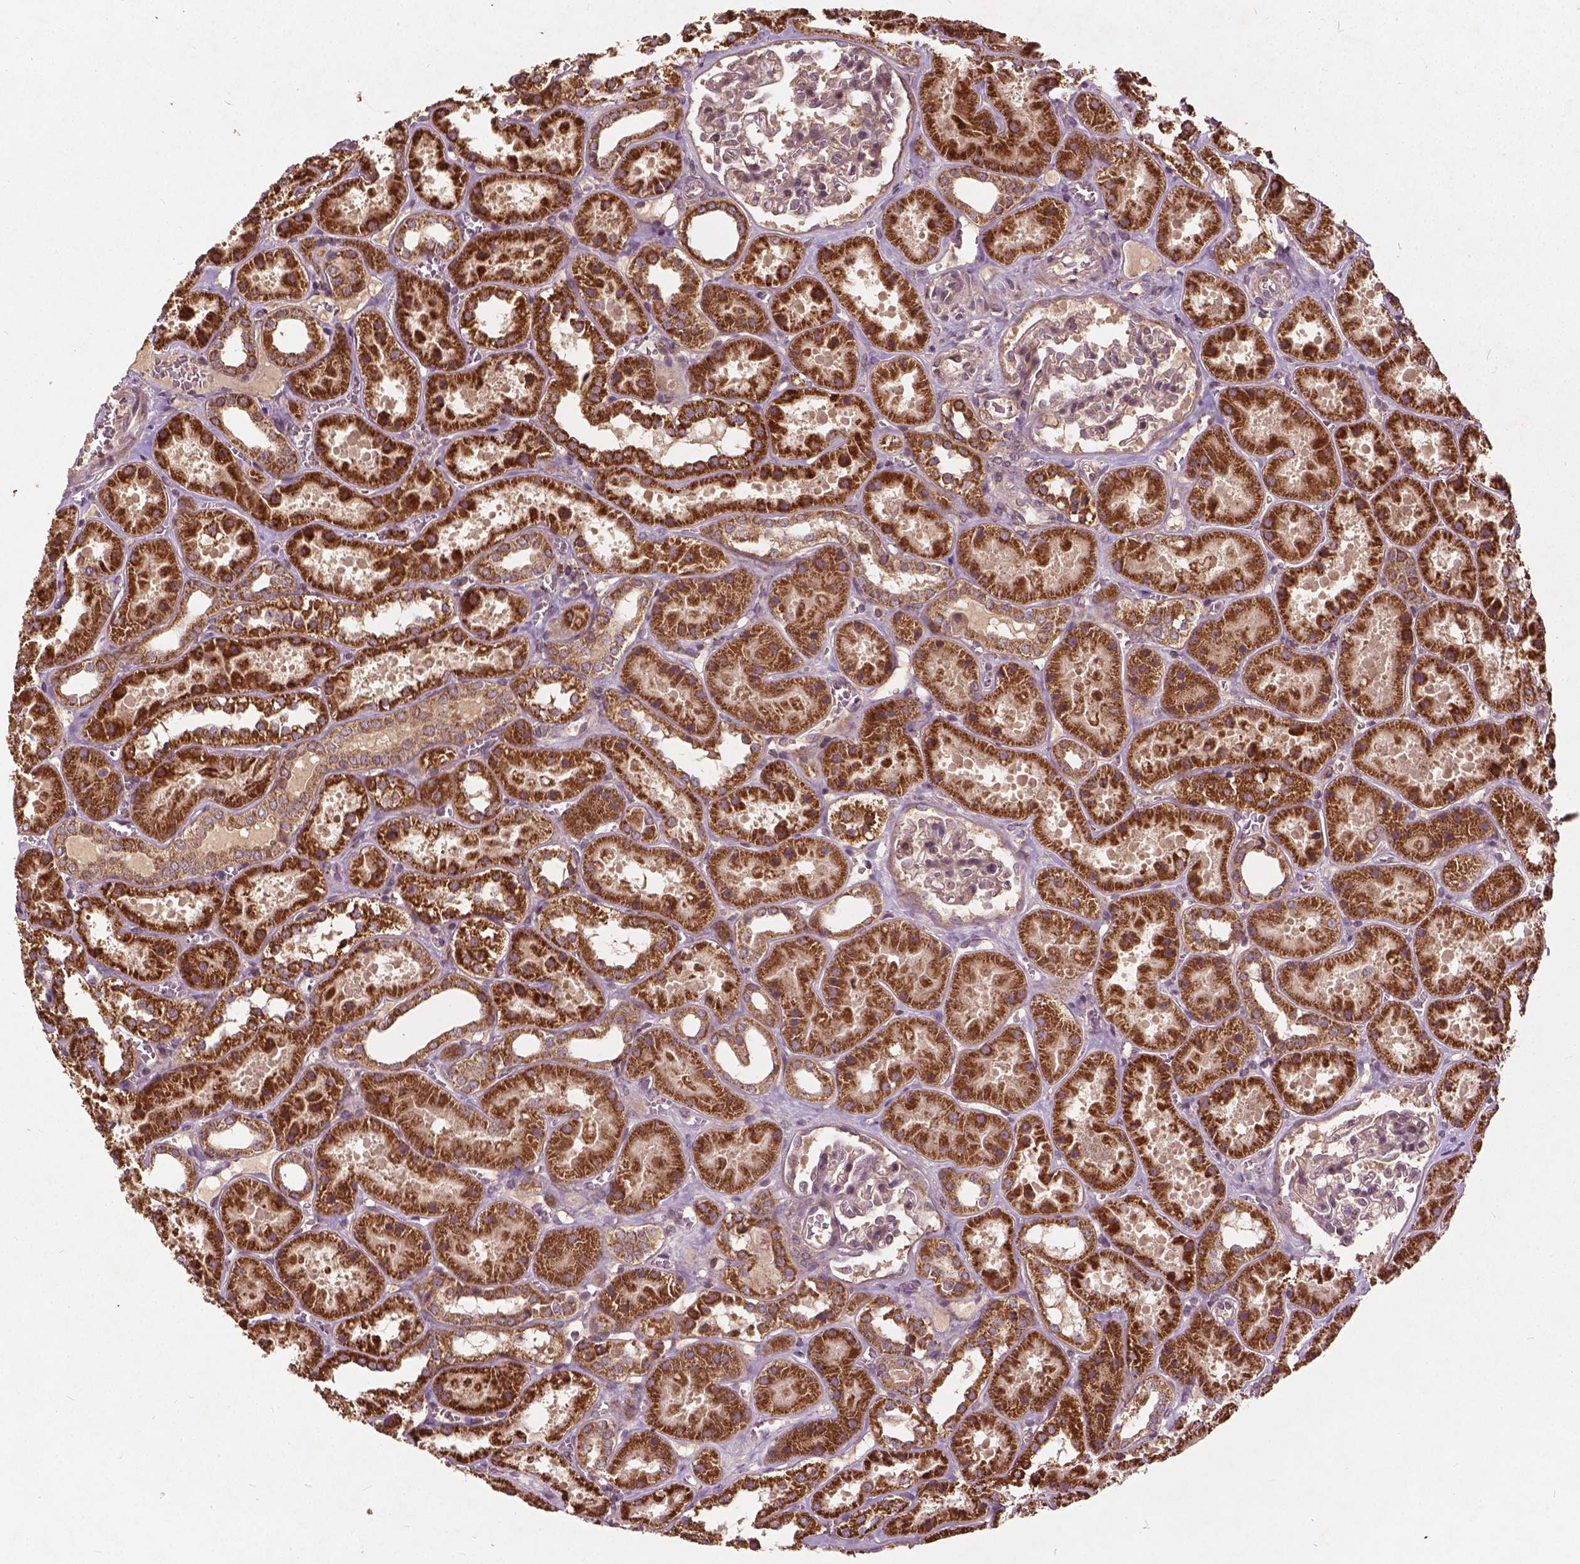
{"staining": {"intensity": "weak", "quantity": "25%-75%", "location": "cytoplasmic/membranous"}, "tissue": "kidney", "cell_type": "Cells in glomeruli", "image_type": "normal", "snomed": [{"axis": "morphology", "description": "Normal tissue, NOS"}, {"axis": "topography", "description": "Kidney"}], "caption": "Protein expression analysis of unremarkable kidney shows weak cytoplasmic/membranous staining in about 25%-75% of cells in glomeruli.", "gene": "UBXN2A", "patient": {"sex": "female", "age": 41}}